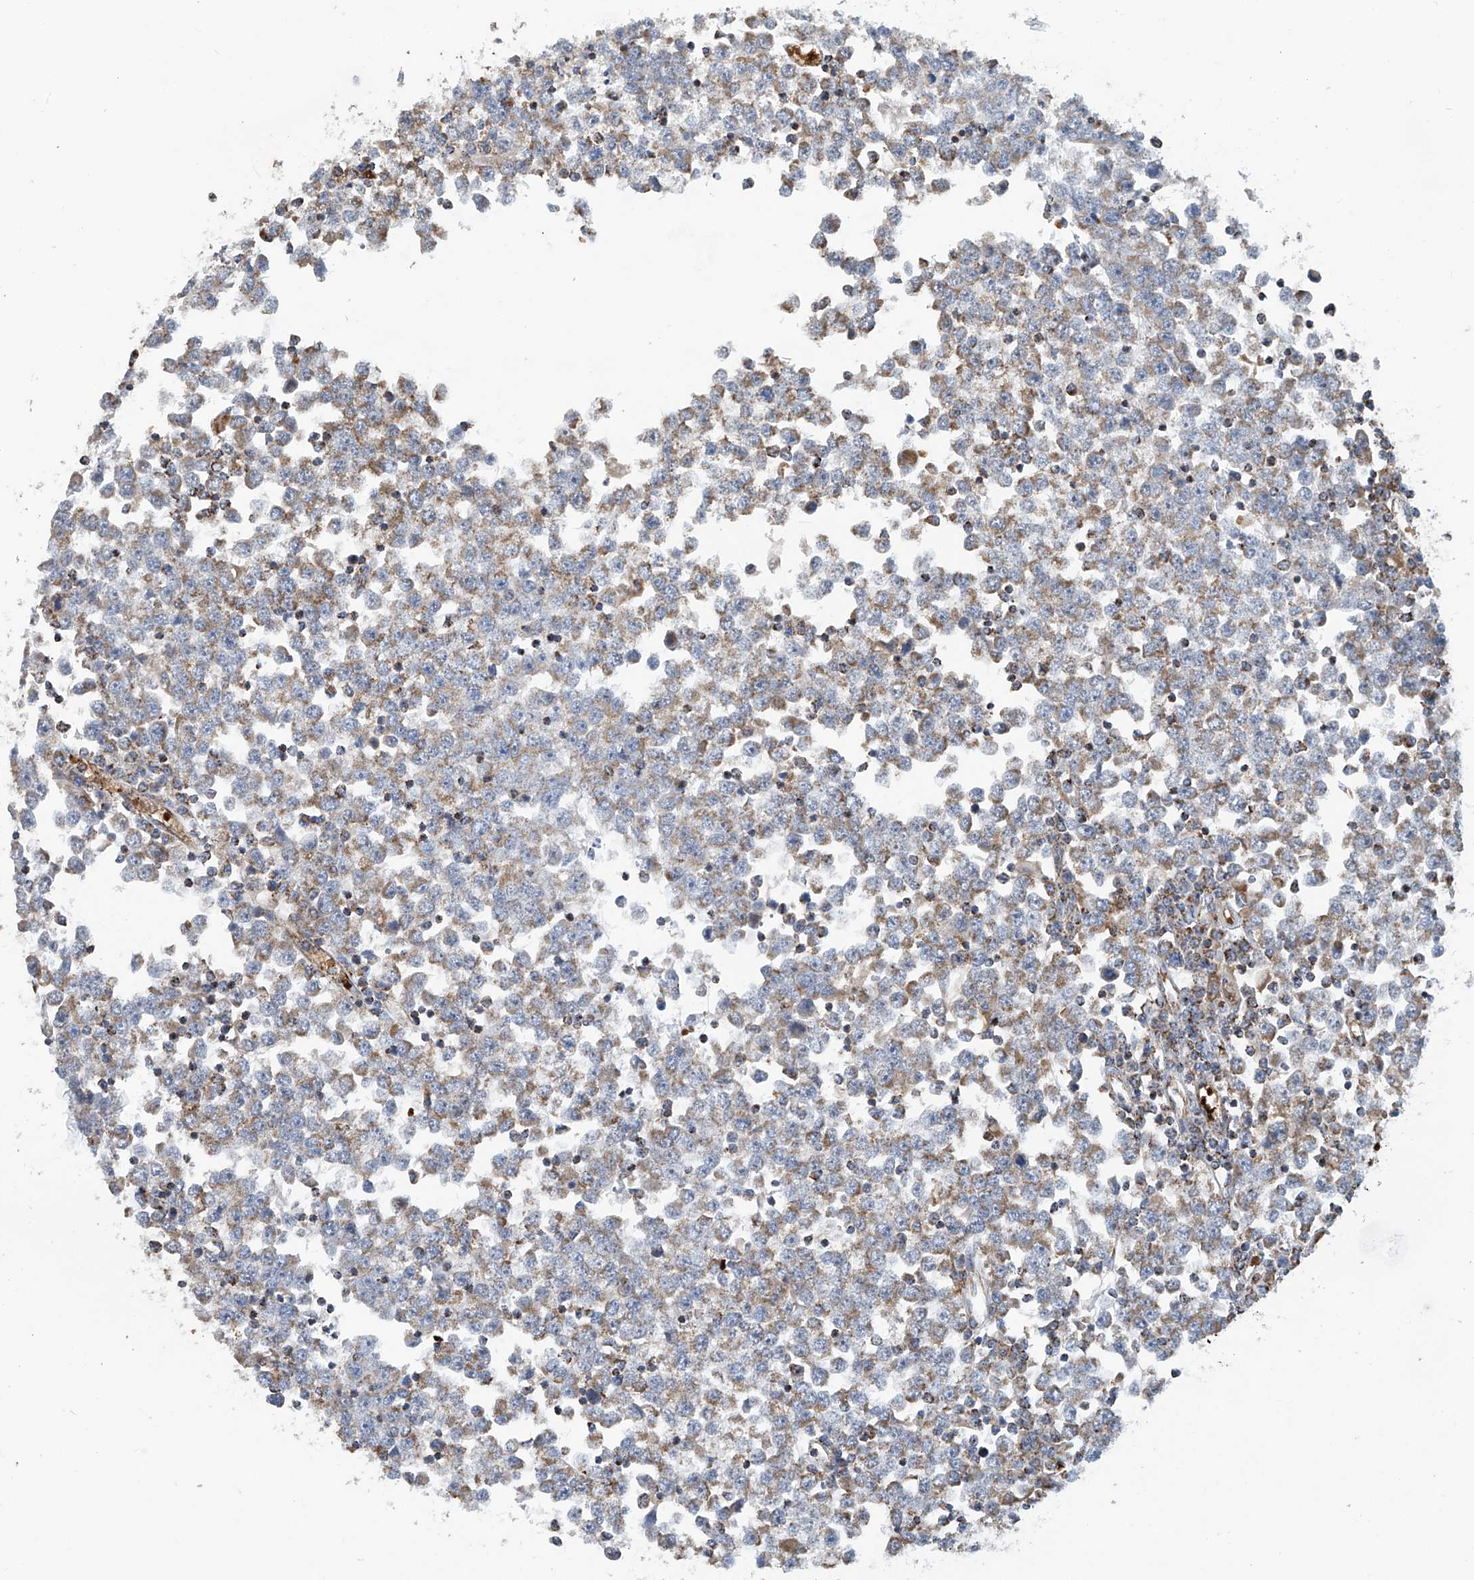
{"staining": {"intensity": "moderate", "quantity": "25%-75%", "location": "cytoplasmic/membranous"}, "tissue": "testis cancer", "cell_type": "Tumor cells", "image_type": "cancer", "snomed": [{"axis": "morphology", "description": "Seminoma, NOS"}, {"axis": "topography", "description": "Testis"}], "caption": "Protein expression by immunohistochemistry displays moderate cytoplasmic/membranous staining in approximately 25%-75% of tumor cells in testis cancer.", "gene": "COMMD1", "patient": {"sex": "male", "age": 65}}